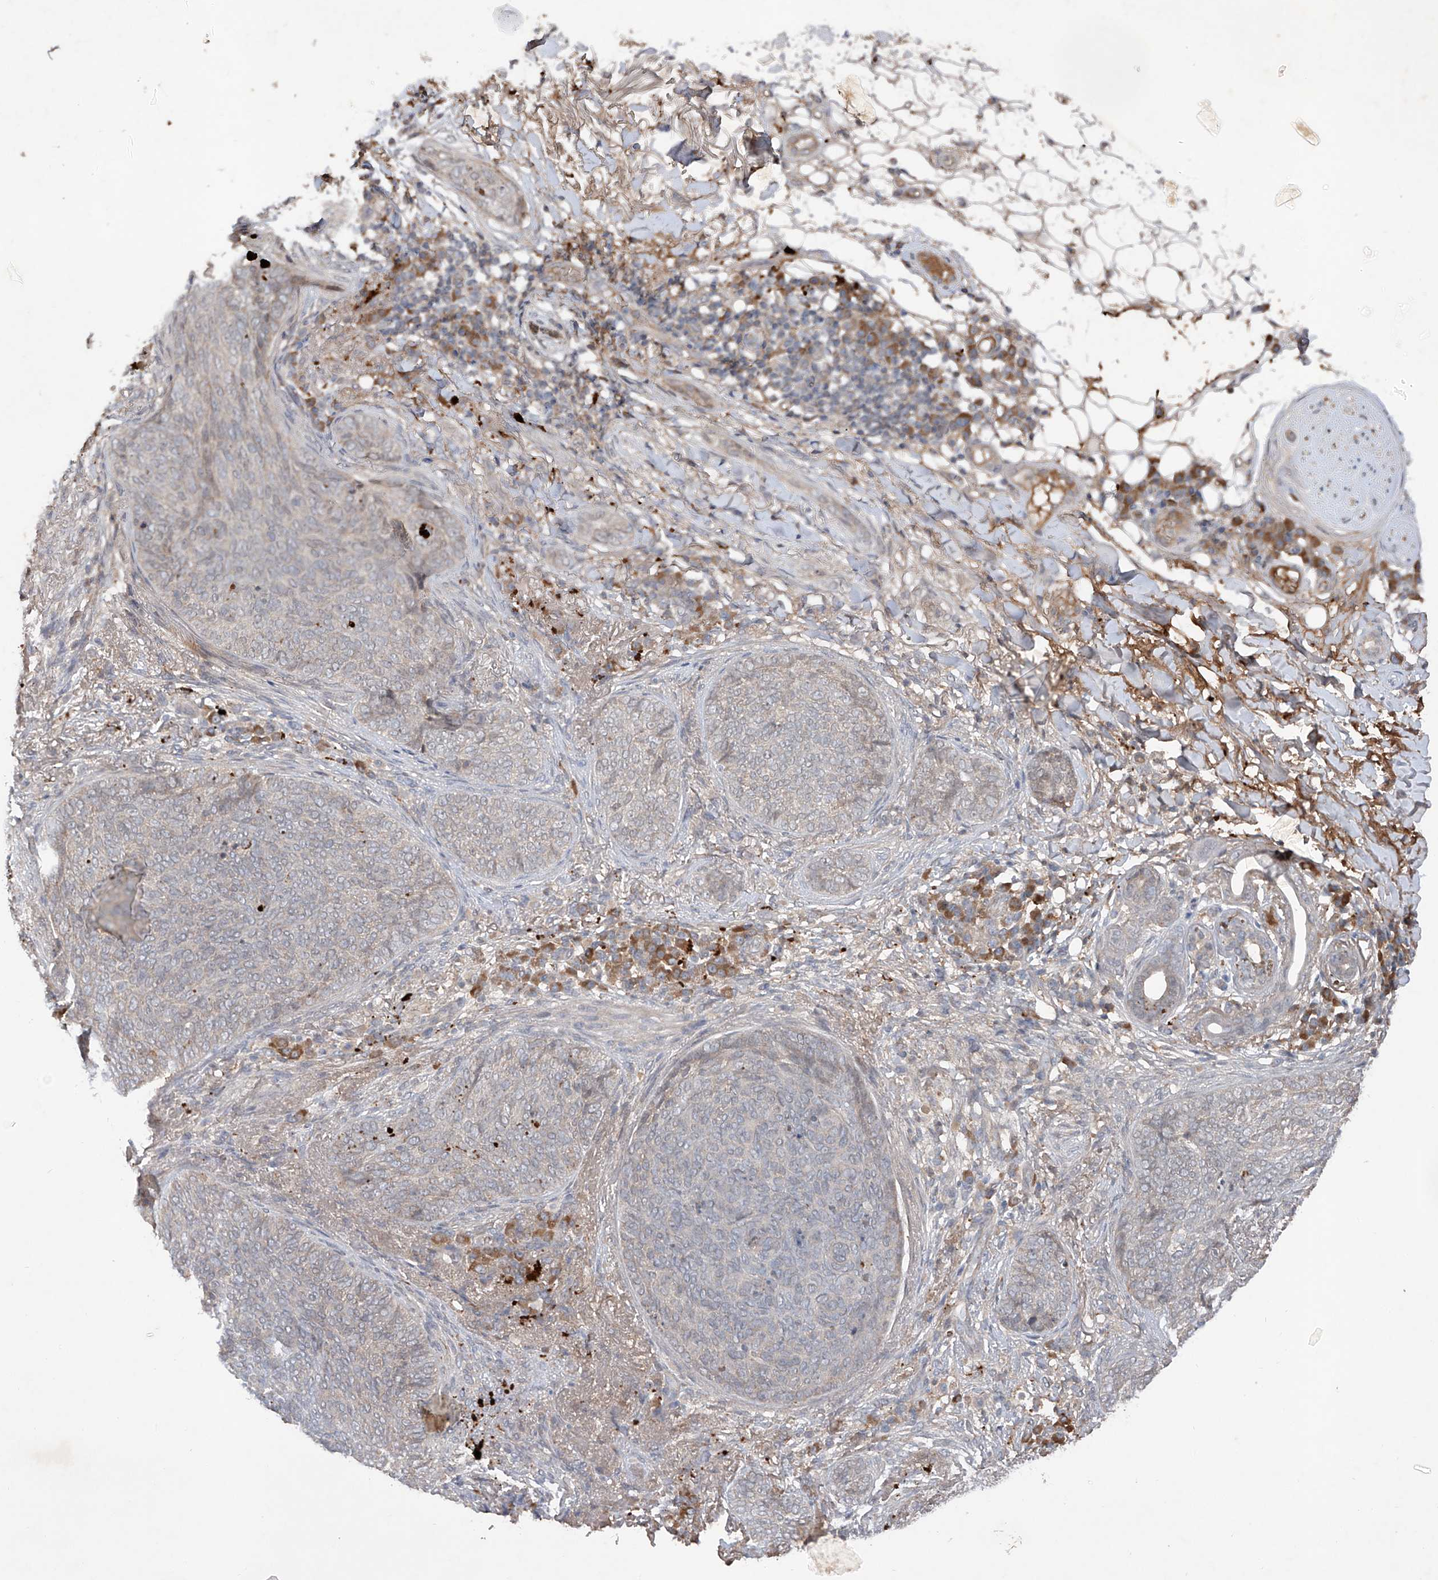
{"staining": {"intensity": "negative", "quantity": "none", "location": "none"}, "tissue": "skin cancer", "cell_type": "Tumor cells", "image_type": "cancer", "snomed": [{"axis": "morphology", "description": "Basal cell carcinoma"}, {"axis": "topography", "description": "Skin"}], "caption": "Human skin basal cell carcinoma stained for a protein using IHC exhibits no expression in tumor cells.", "gene": "FAM135A", "patient": {"sex": "male", "age": 85}}